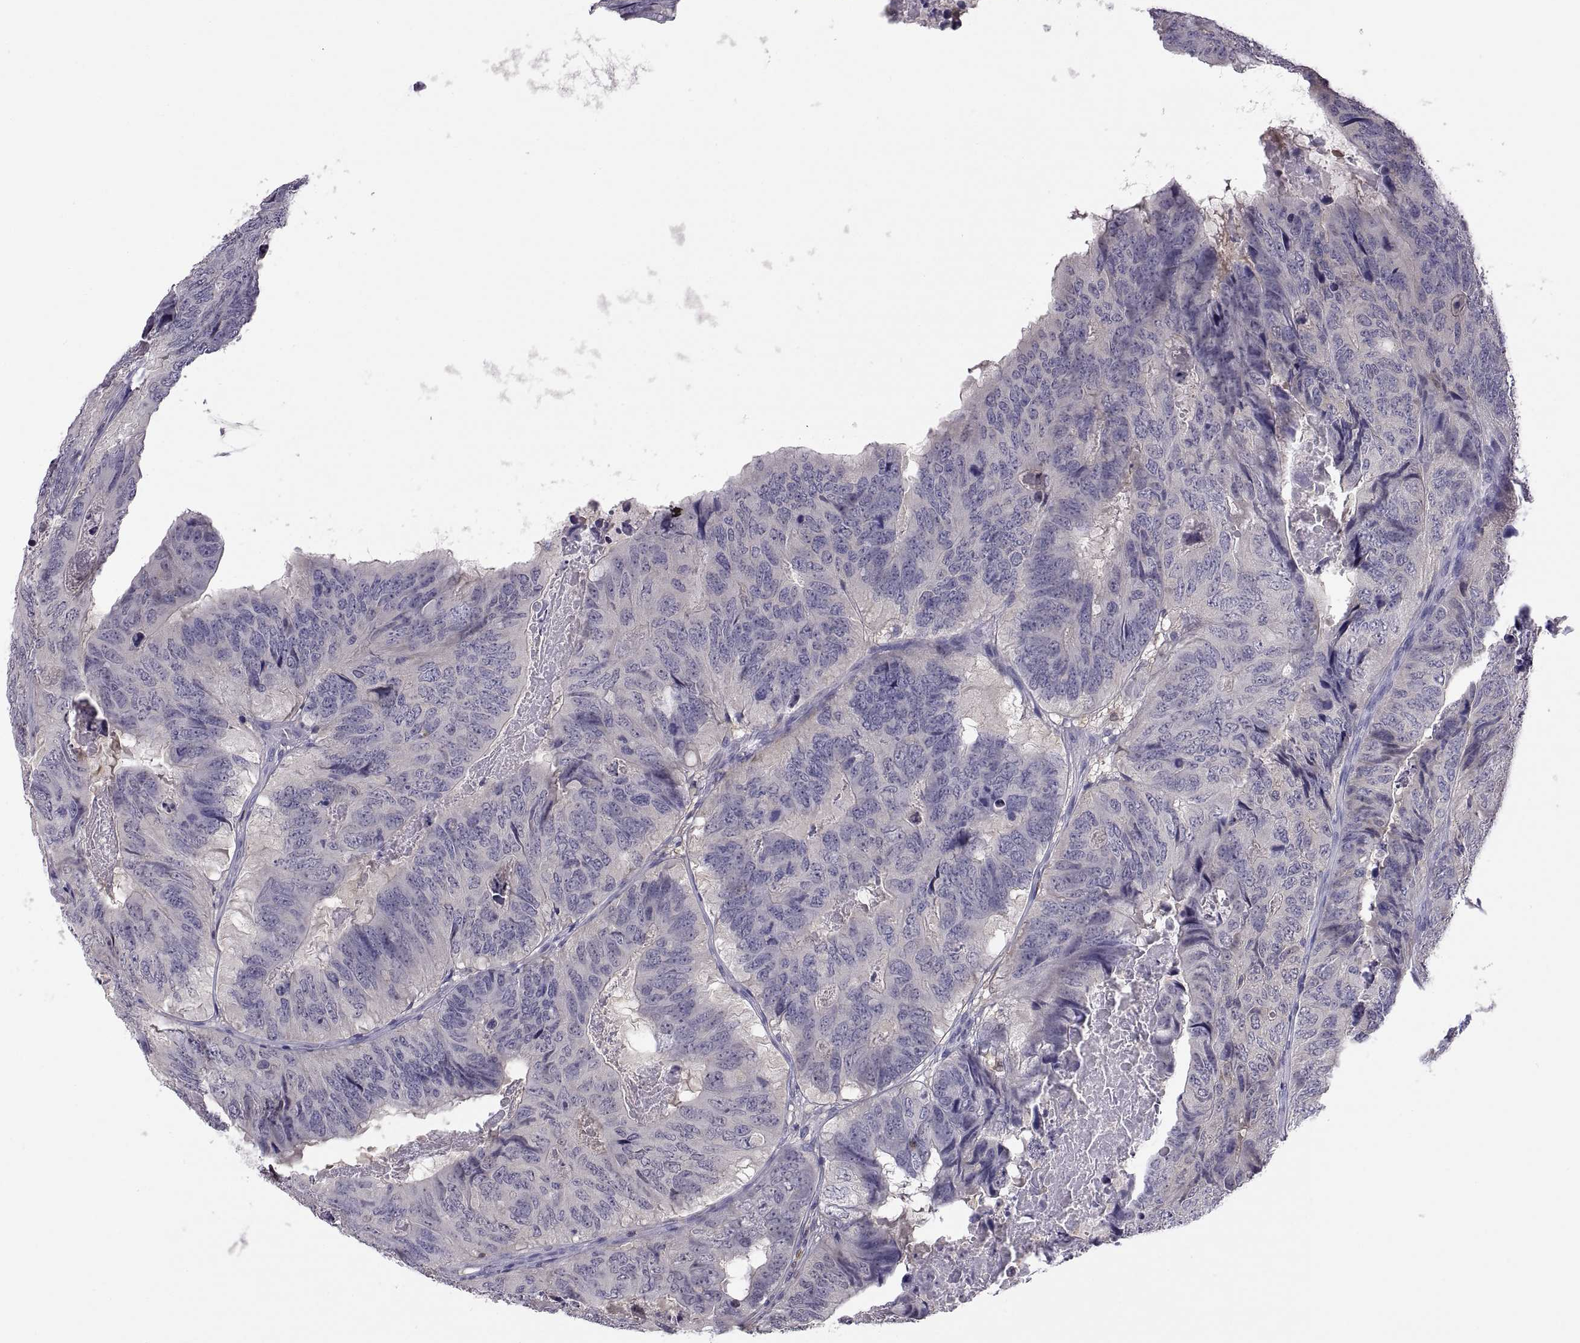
{"staining": {"intensity": "negative", "quantity": "none", "location": "none"}, "tissue": "colorectal cancer", "cell_type": "Tumor cells", "image_type": "cancer", "snomed": [{"axis": "morphology", "description": "Adenocarcinoma, NOS"}, {"axis": "topography", "description": "Colon"}], "caption": "Tumor cells are negative for protein expression in human adenocarcinoma (colorectal).", "gene": "FGF9", "patient": {"sex": "male", "age": 79}}